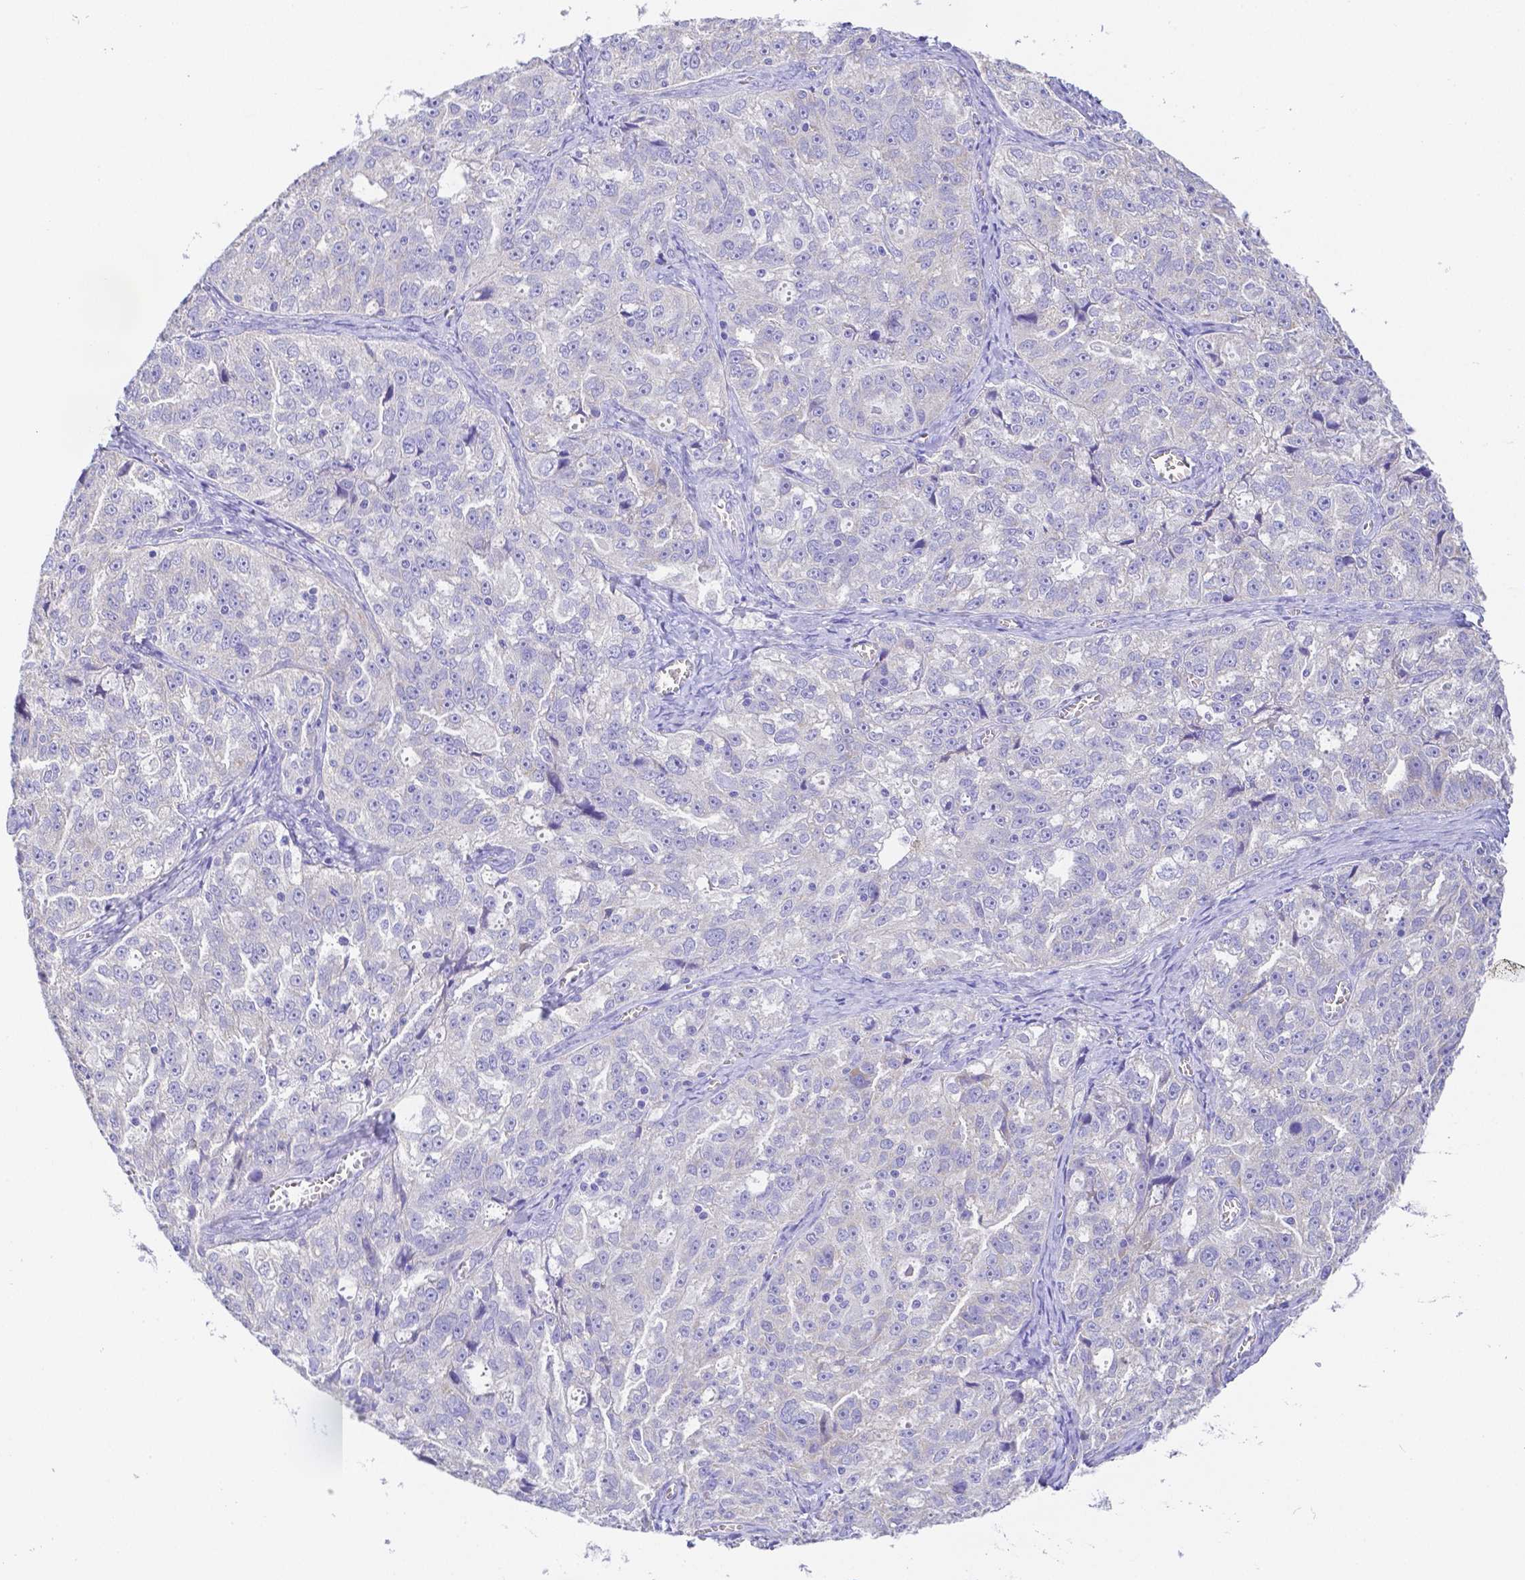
{"staining": {"intensity": "negative", "quantity": "none", "location": "none"}, "tissue": "ovarian cancer", "cell_type": "Tumor cells", "image_type": "cancer", "snomed": [{"axis": "morphology", "description": "Cystadenocarcinoma, serous, NOS"}, {"axis": "topography", "description": "Ovary"}], "caption": "Tumor cells show no significant protein expression in ovarian cancer (serous cystadenocarcinoma). (DAB immunohistochemistry (IHC), high magnification).", "gene": "ZG16B", "patient": {"sex": "female", "age": 51}}